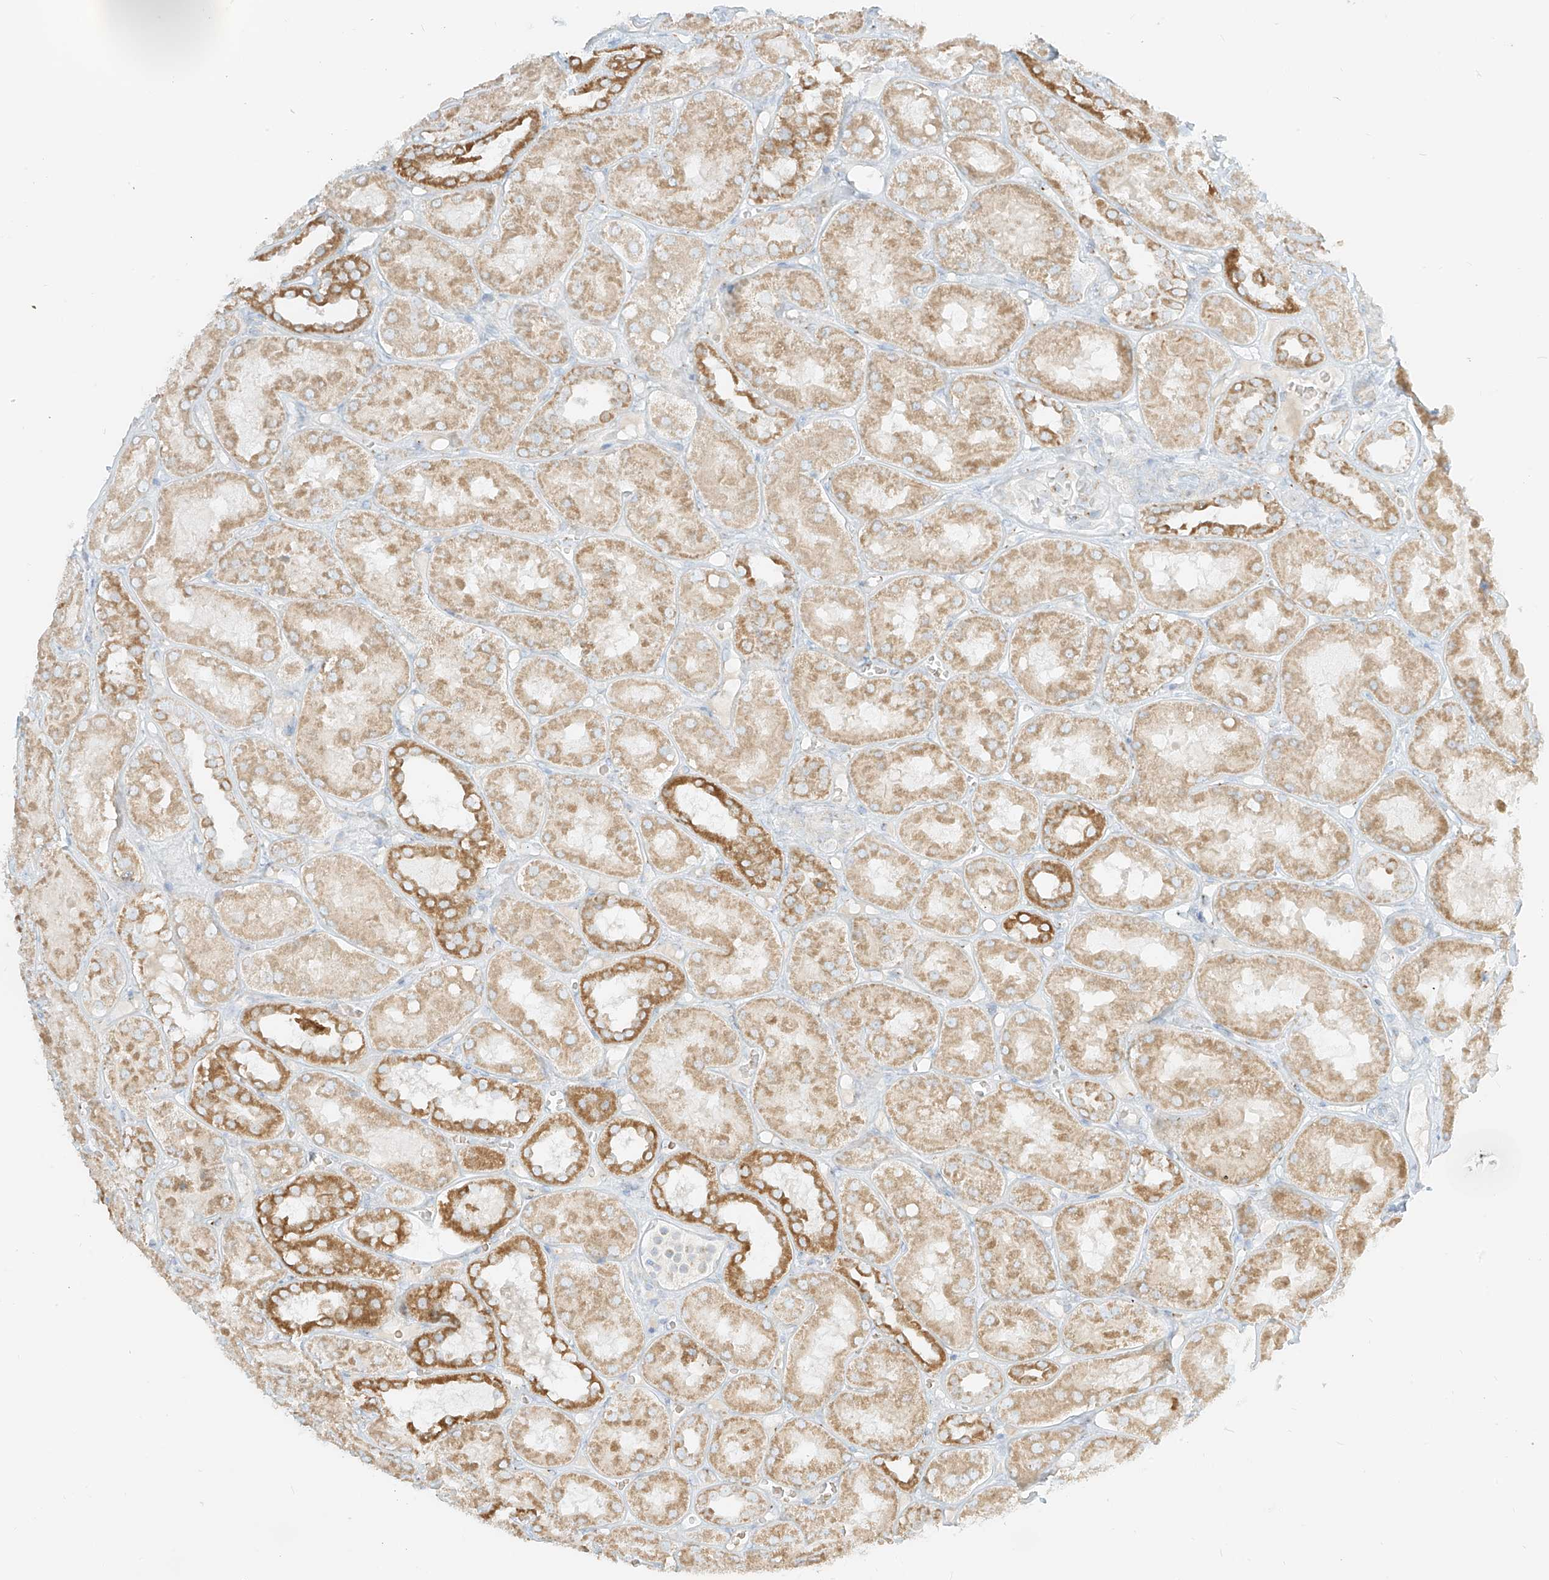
{"staining": {"intensity": "negative", "quantity": "none", "location": "none"}, "tissue": "kidney", "cell_type": "Cells in glomeruli", "image_type": "normal", "snomed": [{"axis": "morphology", "description": "Normal tissue, NOS"}, {"axis": "topography", "description": "Kidney"}], "caption": "Immunohistochemical staining of unremarkable kidney demonstrates no significant staining in cells in glomeruli.", "gene": "TMEM87B", "patient": {"sex": "male", "age": 16}}